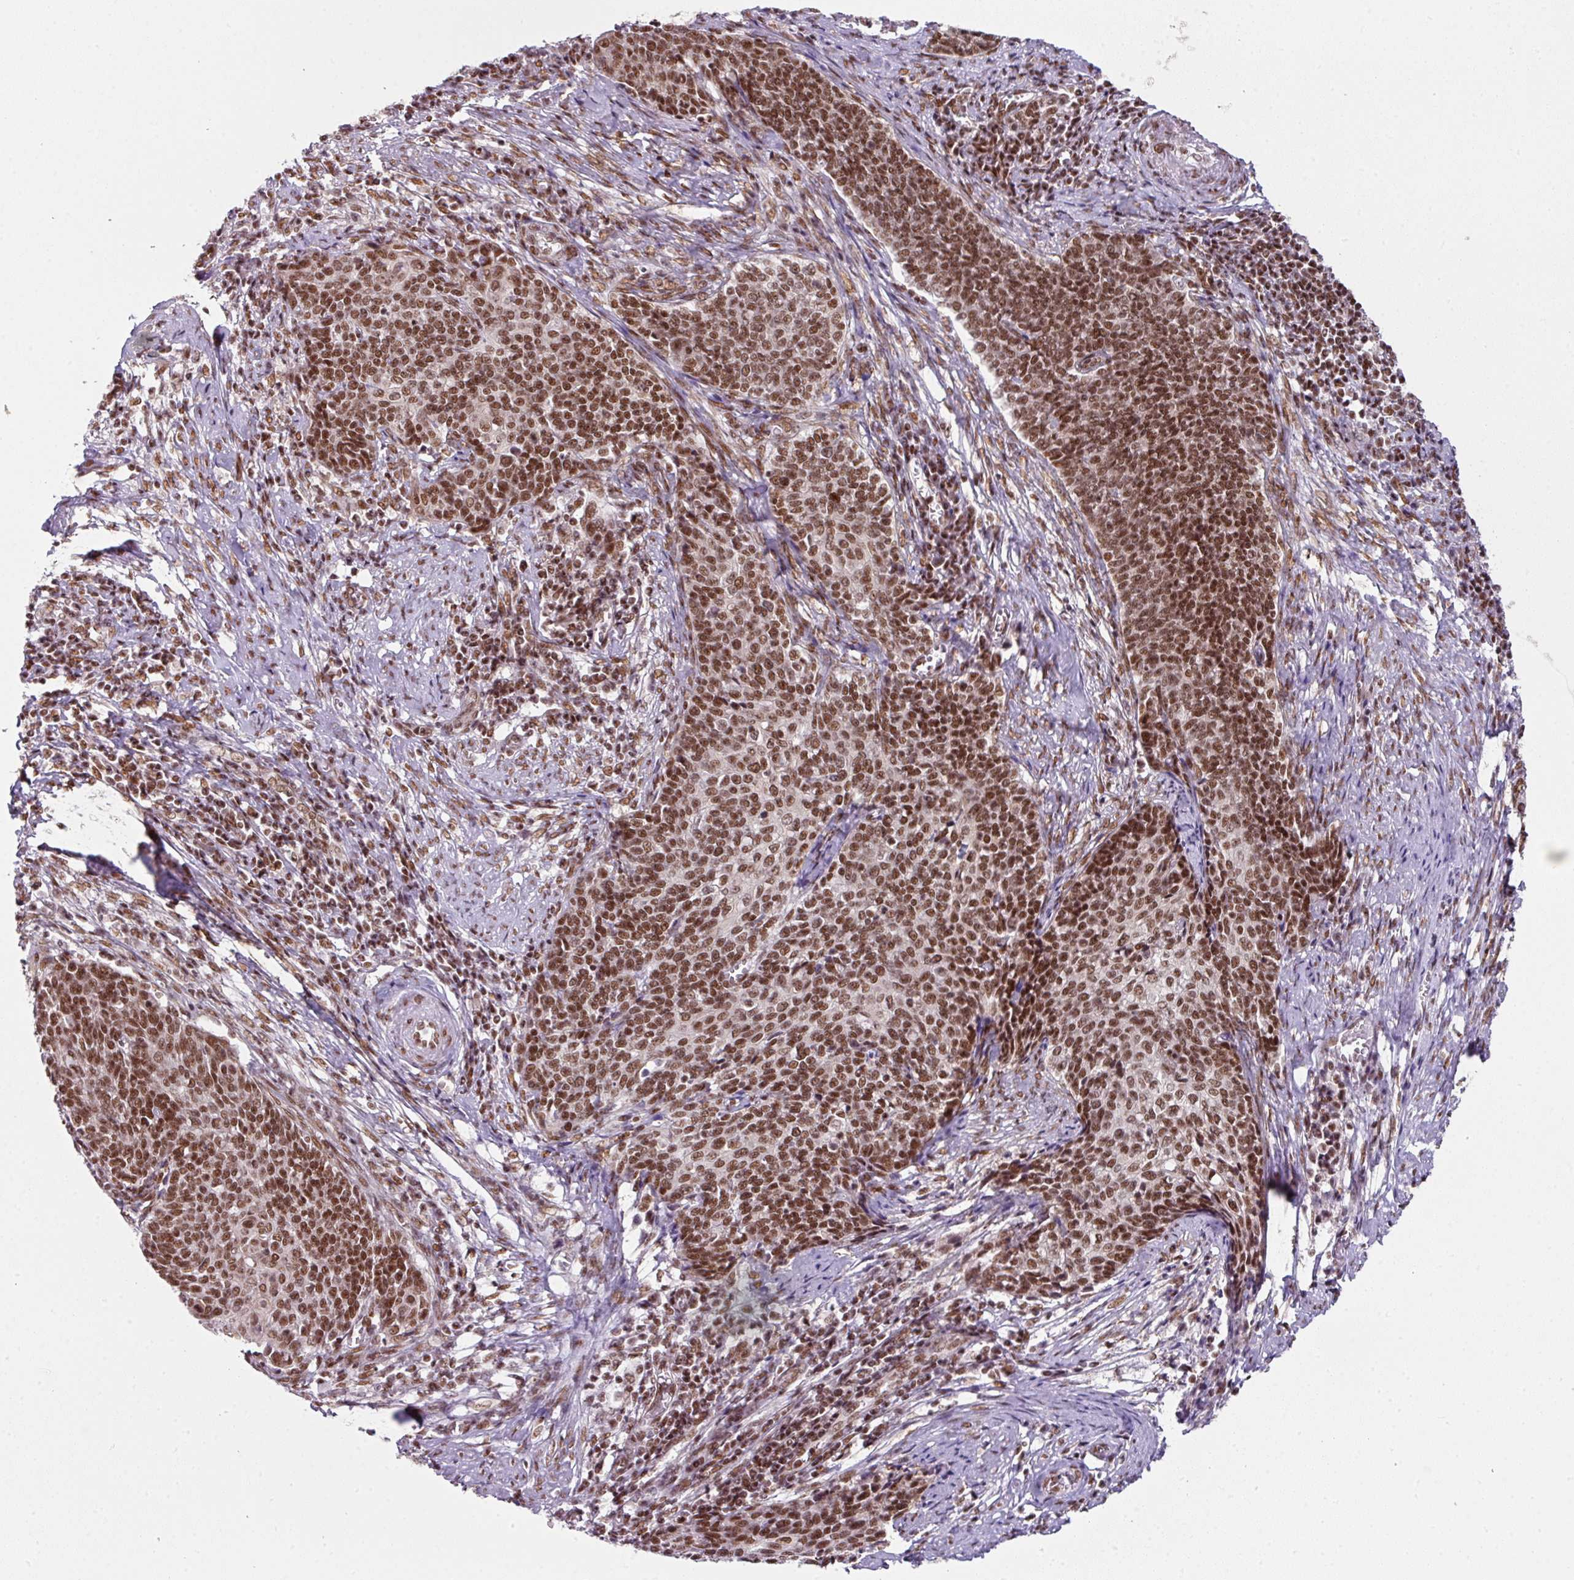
{"staining": {"intensity": "moderate", "quantity": ">75%", "location": "nuclear"}, "tissue": "cervical cancer", "cell_type": "Tumor cells", "image_type": "cancer", "snomed": [{"axis": "morphology", "description": "Squamous cell carcinoma, NOS"}, {"axis": "topography", "description": "Cervix"}], "caption": "A micrograph of cervical squamous cell carcinoma stained for a protein reveals moderate nuclear brown staining in tumor cells.", "gene": "NFYA", "patient": {"sex": "female", "age": 39}}